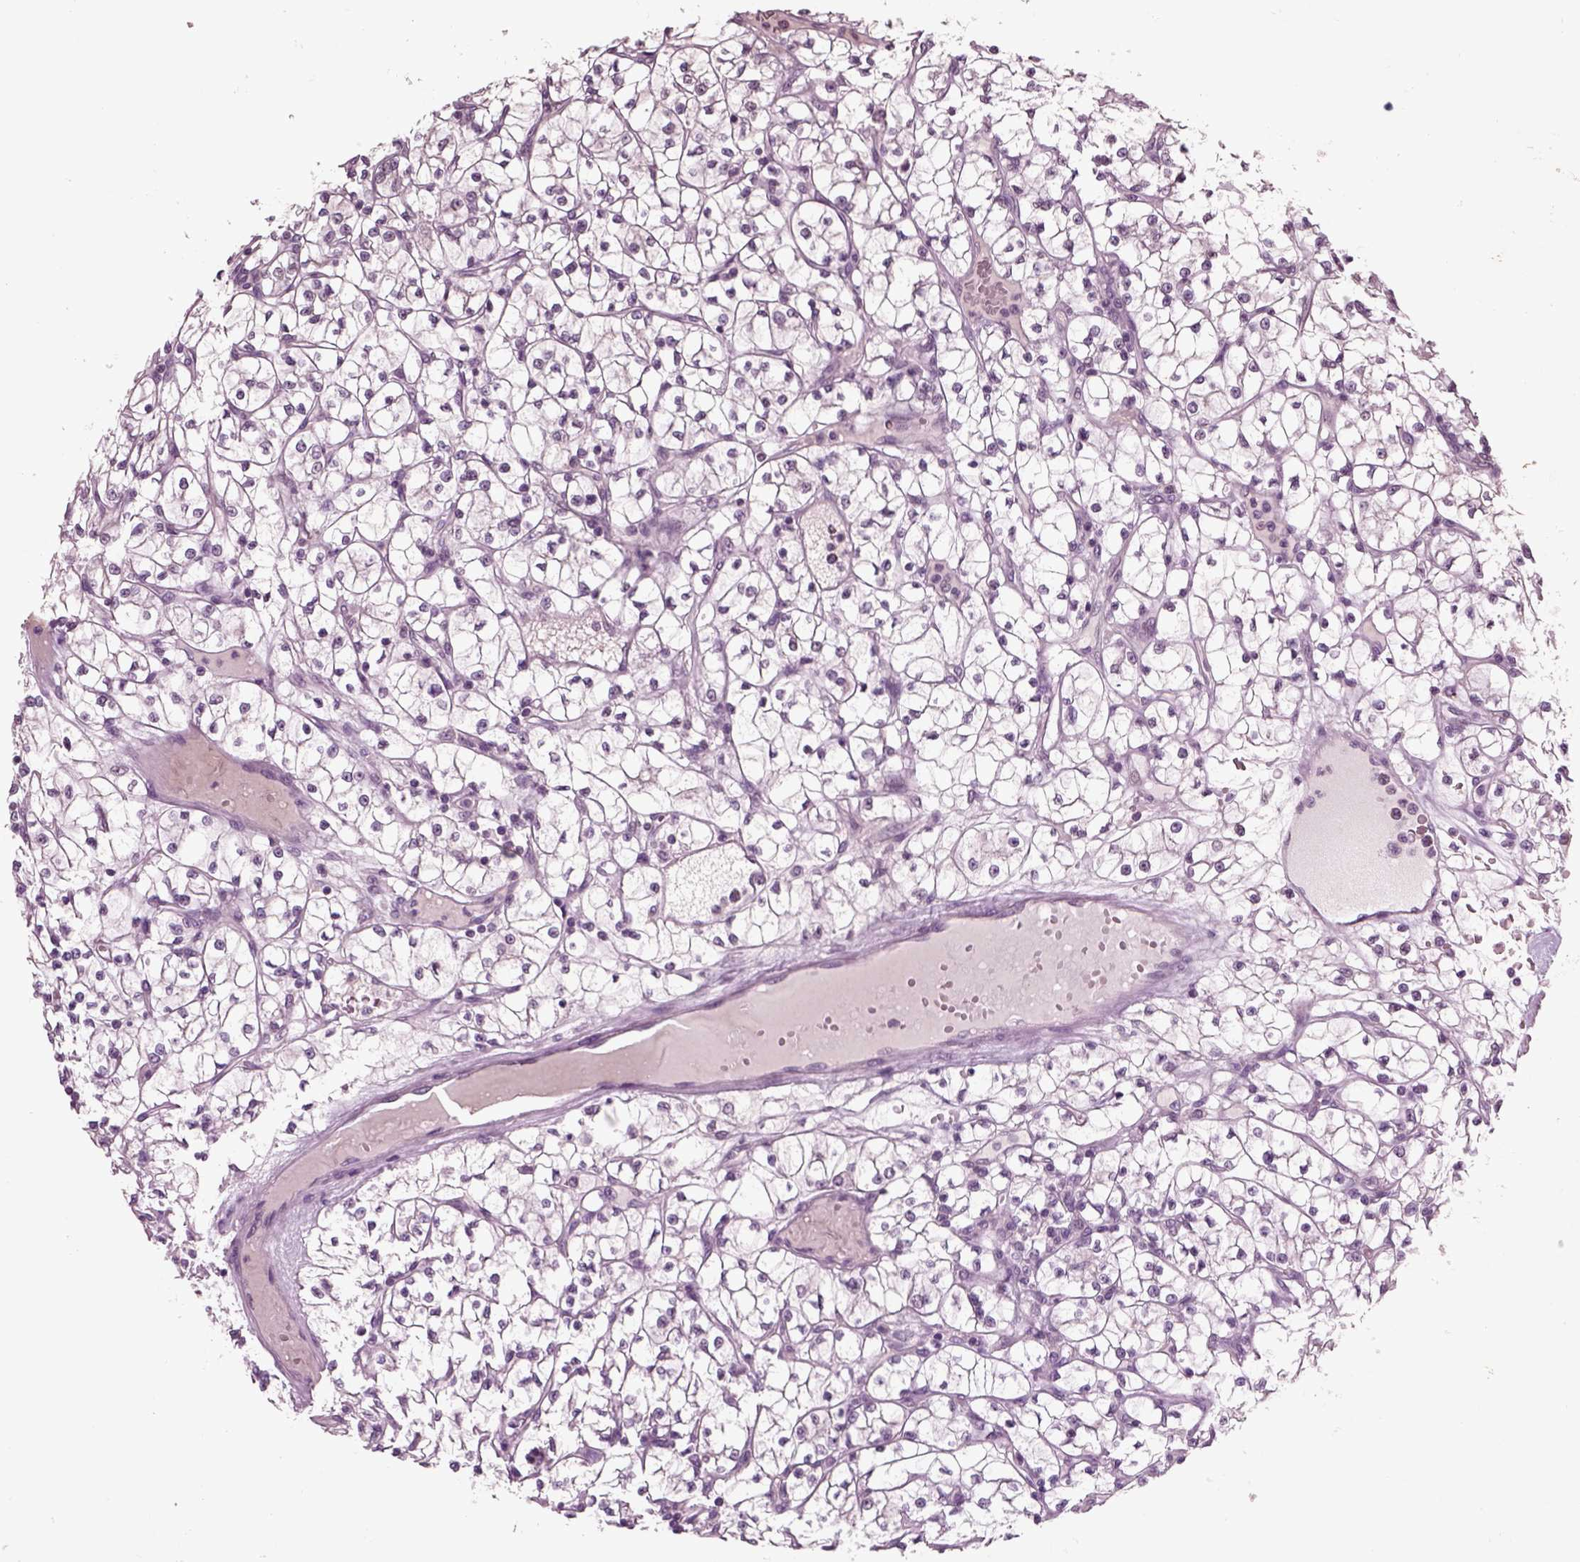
{"staining": {"intensity": "negative", "quantity": "none", "location": "none"}, "tissue": "renal cancer", "cell_type": "Tumor cells", "image_type": "cancer", "snomed": [{"axis": "morphology", "description": "Adenocarcinoma, NOS"}, {"axis": "topography", "description": "Kidney"}], "caption": "DAB immunohistochemical staining of human renal cancer (adenocarcinoma) demonstrates no significant expression in tumor cells.", "gene": "CHGB", "patient": {"sex": "female", "age": 64}}